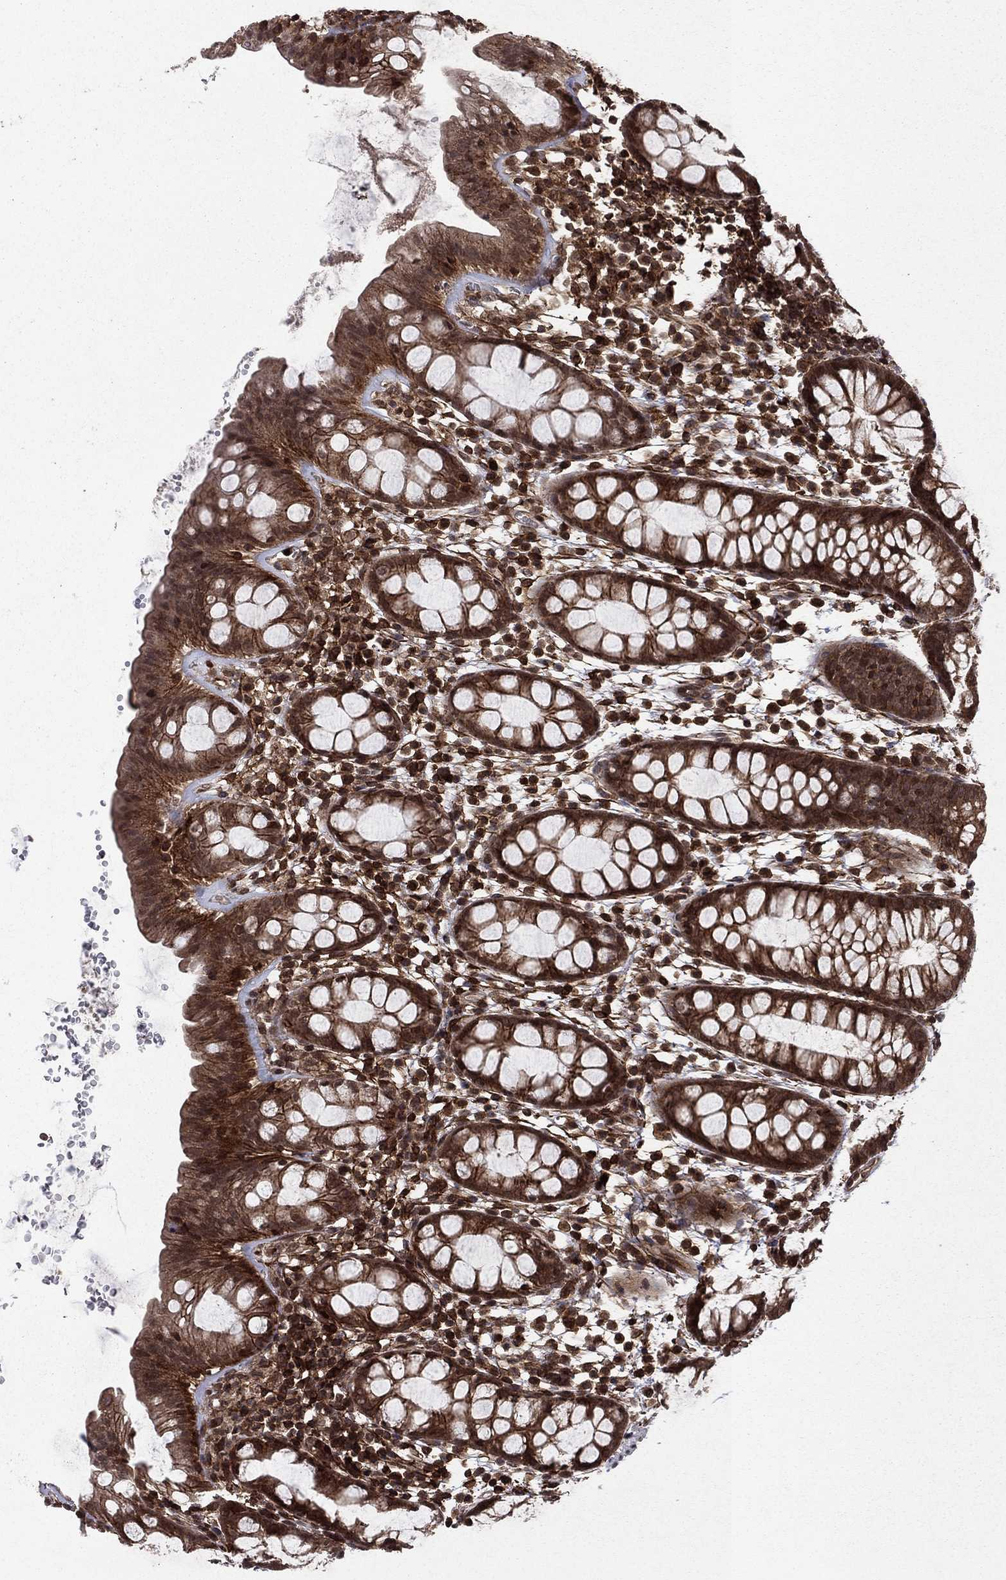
{"staining": {"intensity": "strong", "quantity": ">75%", "location": "cytoplasmic/membranous,nuclear"}, "tissue": "rectum", "cell_type": "Glandular cells", "image_type": "normal", "snomed": [{"axis": "morphology", "description": "Normal tissue, NOS"}, {"axis": "topography", "description": "Rectum"}], "caption": "The immunohistochemical stain labels strong cytoplasmic/membranous,nuclear expression in glandular cells of unremarkable rectum.", "gene": "SSX2IP", "patient": {"sex": "male", "age": 57}}